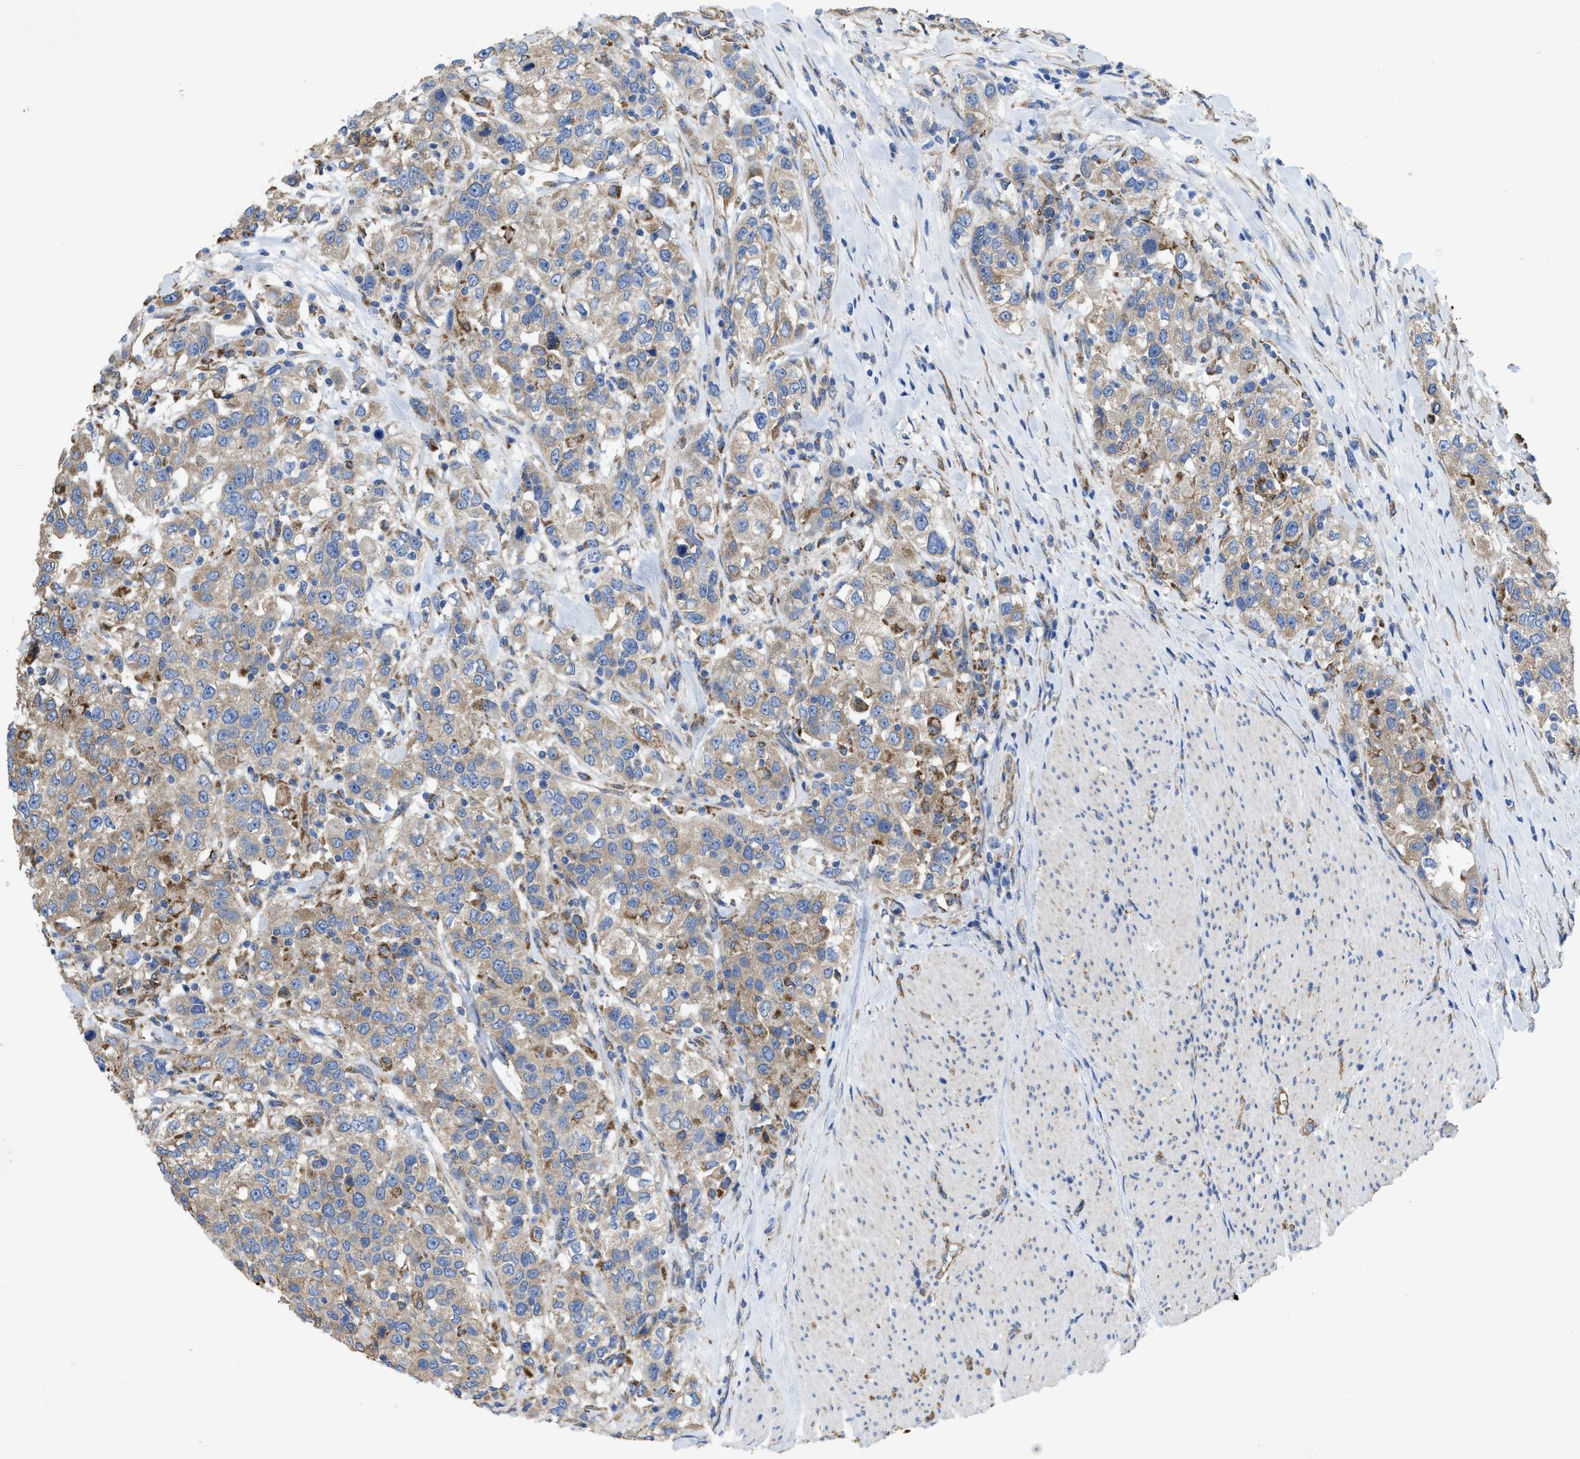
{"staining": {"intensity": "moderate", "quantity": ">75%", "location": "cytoplasmic/membranous"}, "tissue": "urothelial cancer", "cell_type": "Tumor cells", "image_type": "cancer", "snomed": [{"axis": "morphology", "description": "Urothelial carcinoma, High grade"}, {"axis": "topography", "description": "Urinary bladder"}], "caption": "Urothelial cancer stained for a protein (brown) reveals moderate cytoplasmic/membranous positive positivity in approximately >75% of tumor cells.", "gene": "DOLPP1", "patient": {"sex": "female", "age": 80}}